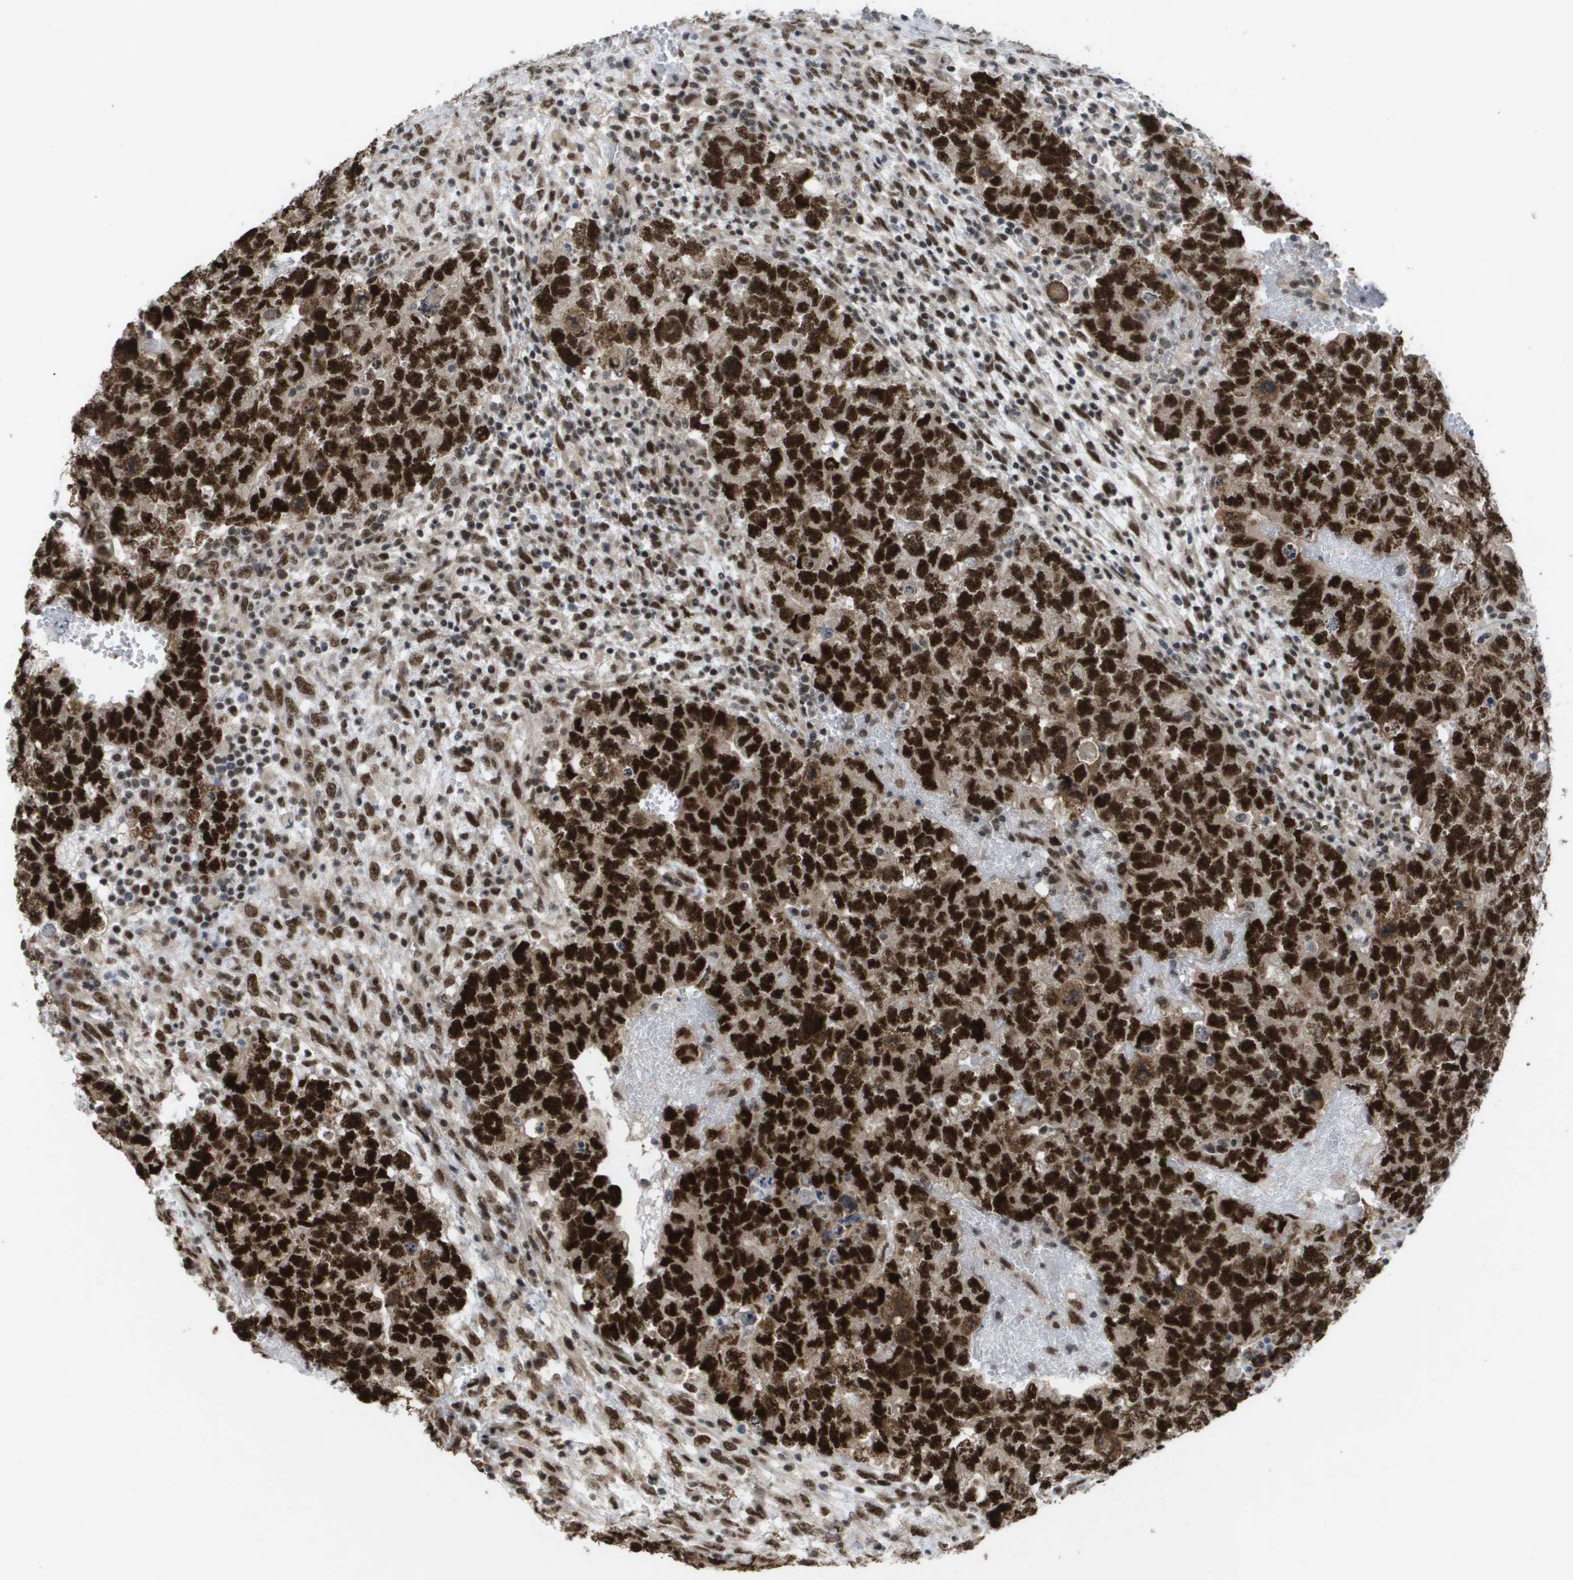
{"staining": {"intensity": "strong", "quantity": ">75%", "location": "cytoplasmic/membranous,nuclear"}, "tissue": "testis cancer", "cell_type": "Tumor cells", "image_type": "cancer", "snomed": [{"axis": "morphology", "description": "Seminoma, NOS"}, {"axis": "morphology", "description": "Carcinoma, Embryonal, NOS"}, {"axis": "topography", "description": "Testis"}], "caption": "Tumor cells reveal high levels of strong cytoplasmic/membranous and nuclear expression in approximately >75% of cells in testis seminoma.", "gene": "CDT1", "patient": {"sex": "male", "age": 38}}